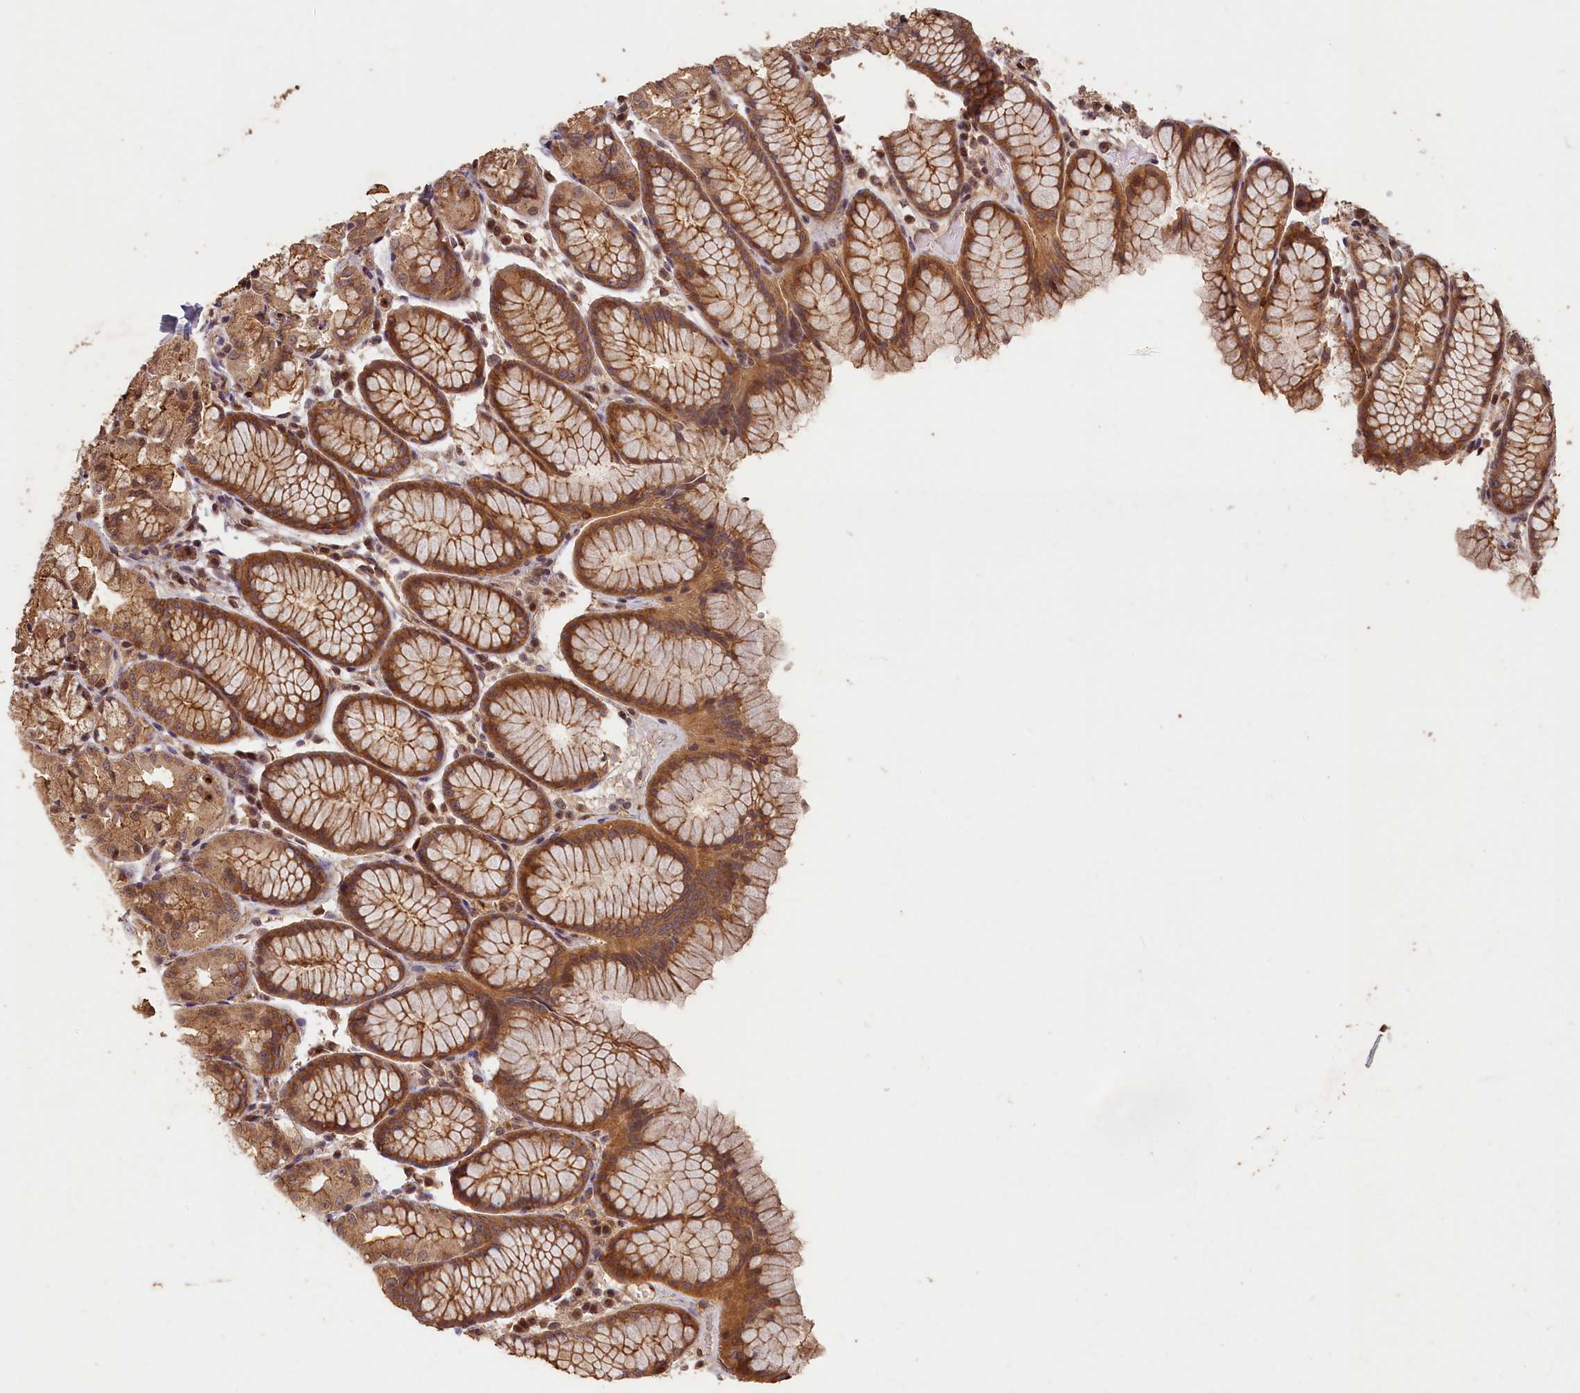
{"staining": {"intensity": "moderate", "quantity": ">75%", "location": "cytoplasmic/membranous"}, "tissue": "stomach", "cell_type": "Glandular cells", "image_type": "normal", "snomed": [{"axis": "morphology", "description": "Normal tissue, NOS"}, {"axis": "topography", "description": "Stomach, upper"}], "caption": "High-magnification brightfield microscopy of normal stomach stained with DAB (brown) and counterstained with hematoxylin (blue). glandular cells exhibit moderate cytoplasmic/membranous positivity is appreciated in approximately>75% of cells.", "gene": "MADD", "patient": {"sex": "male", "age": 47}}